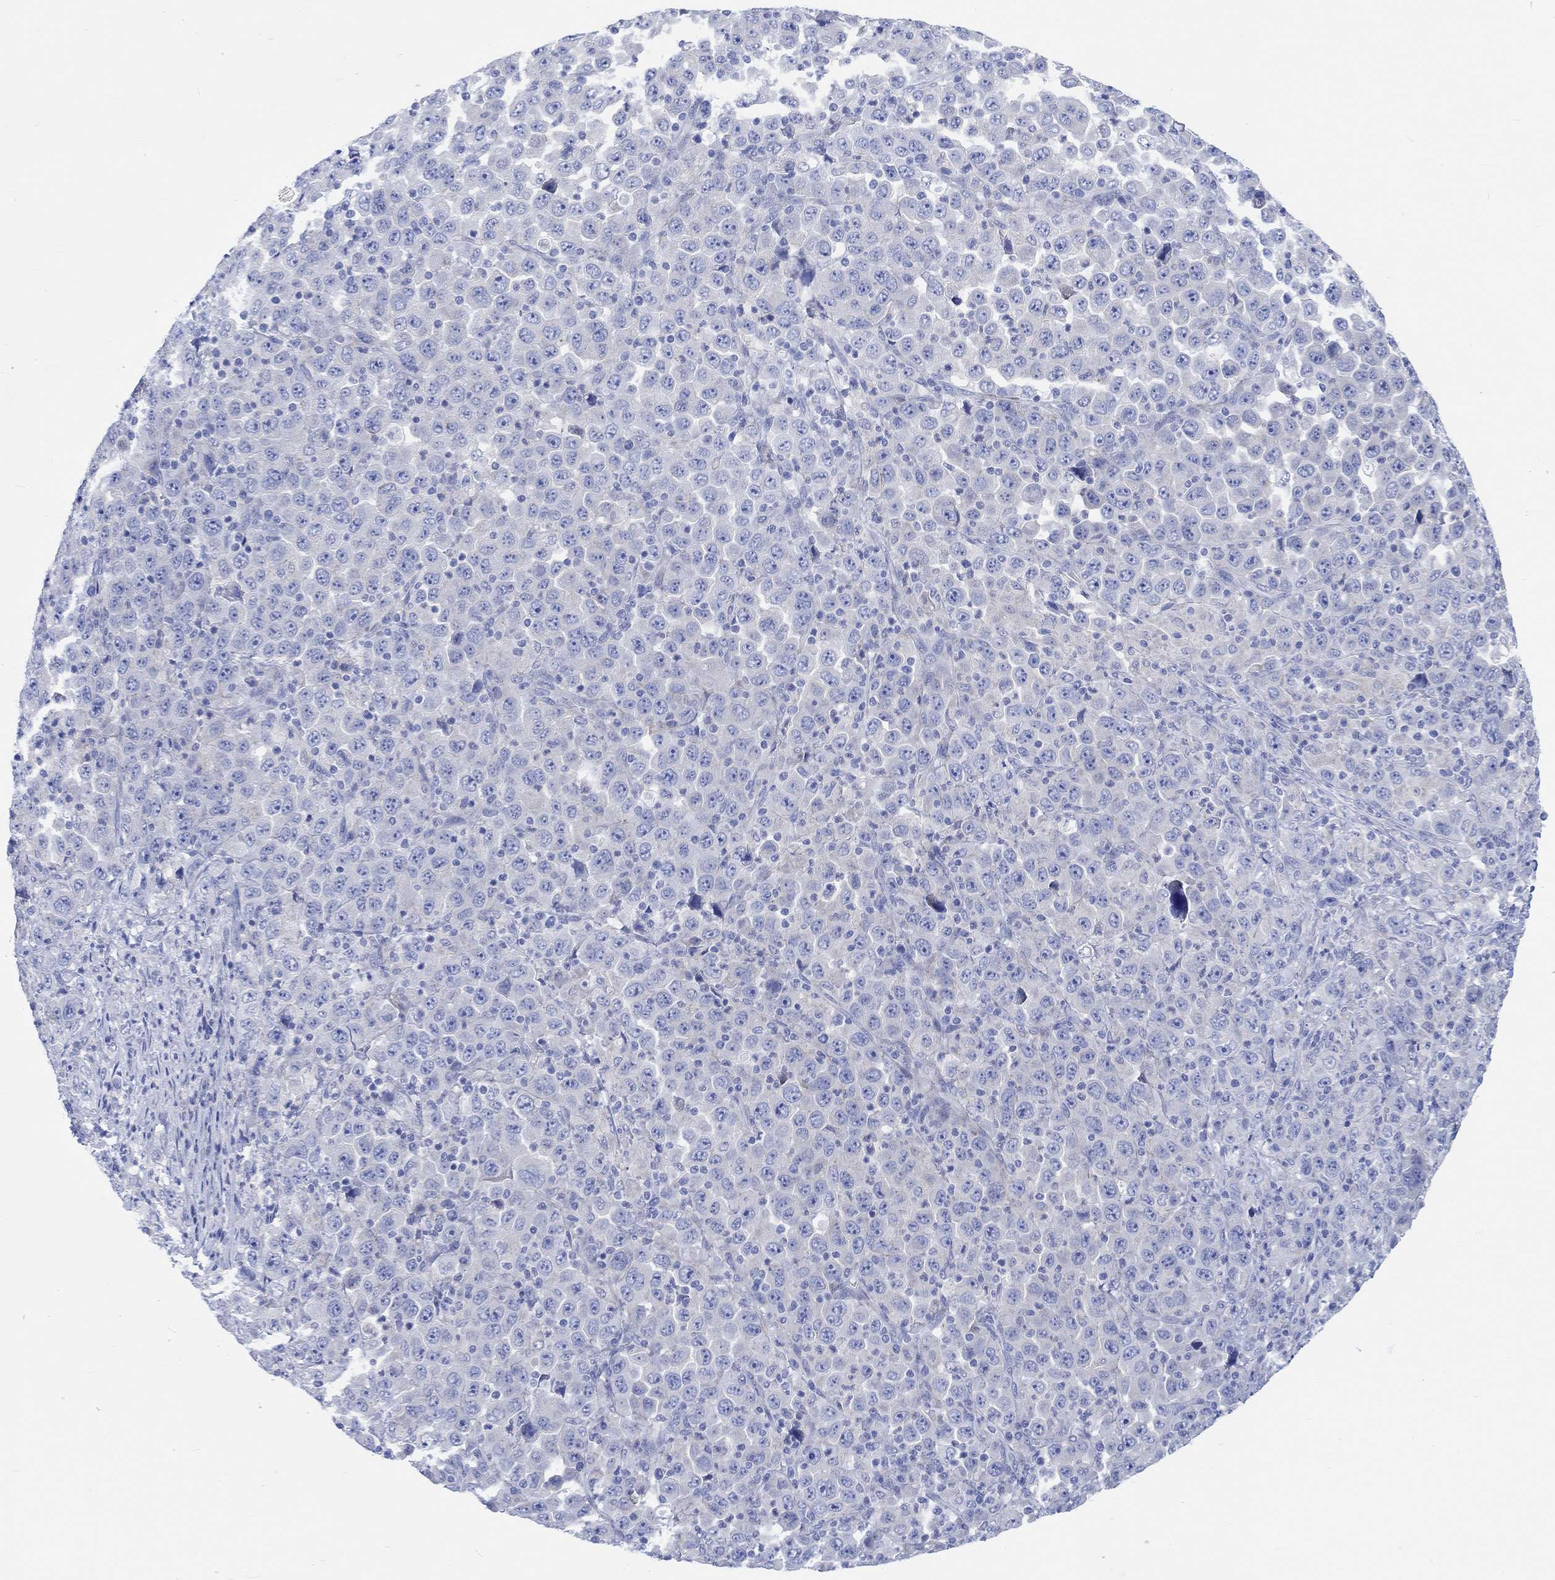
{"staining": {"intensity": "negative", "quantity": "none", "location": "none"}, "tissue": "stomach cancer", "cell_type": "Tumor cells", "image_type": "cancer", "snomed": [{"axis": "morphology", "description": "Normal tissue, NOS"}, {"axis": "morphology", "description": "Adenocarcinoma, NOS"}, {"axis": "topography", "description": "Stomach, upper"}, {"axis": "topography", "description": "Stomach"}], "caption": "This is a image of IHC staining of adenocarcinoma (stomach), which shows no positivity in tumor cells.", "gene": "REEP6", "patient": {"sex": "male", "age": 59}}